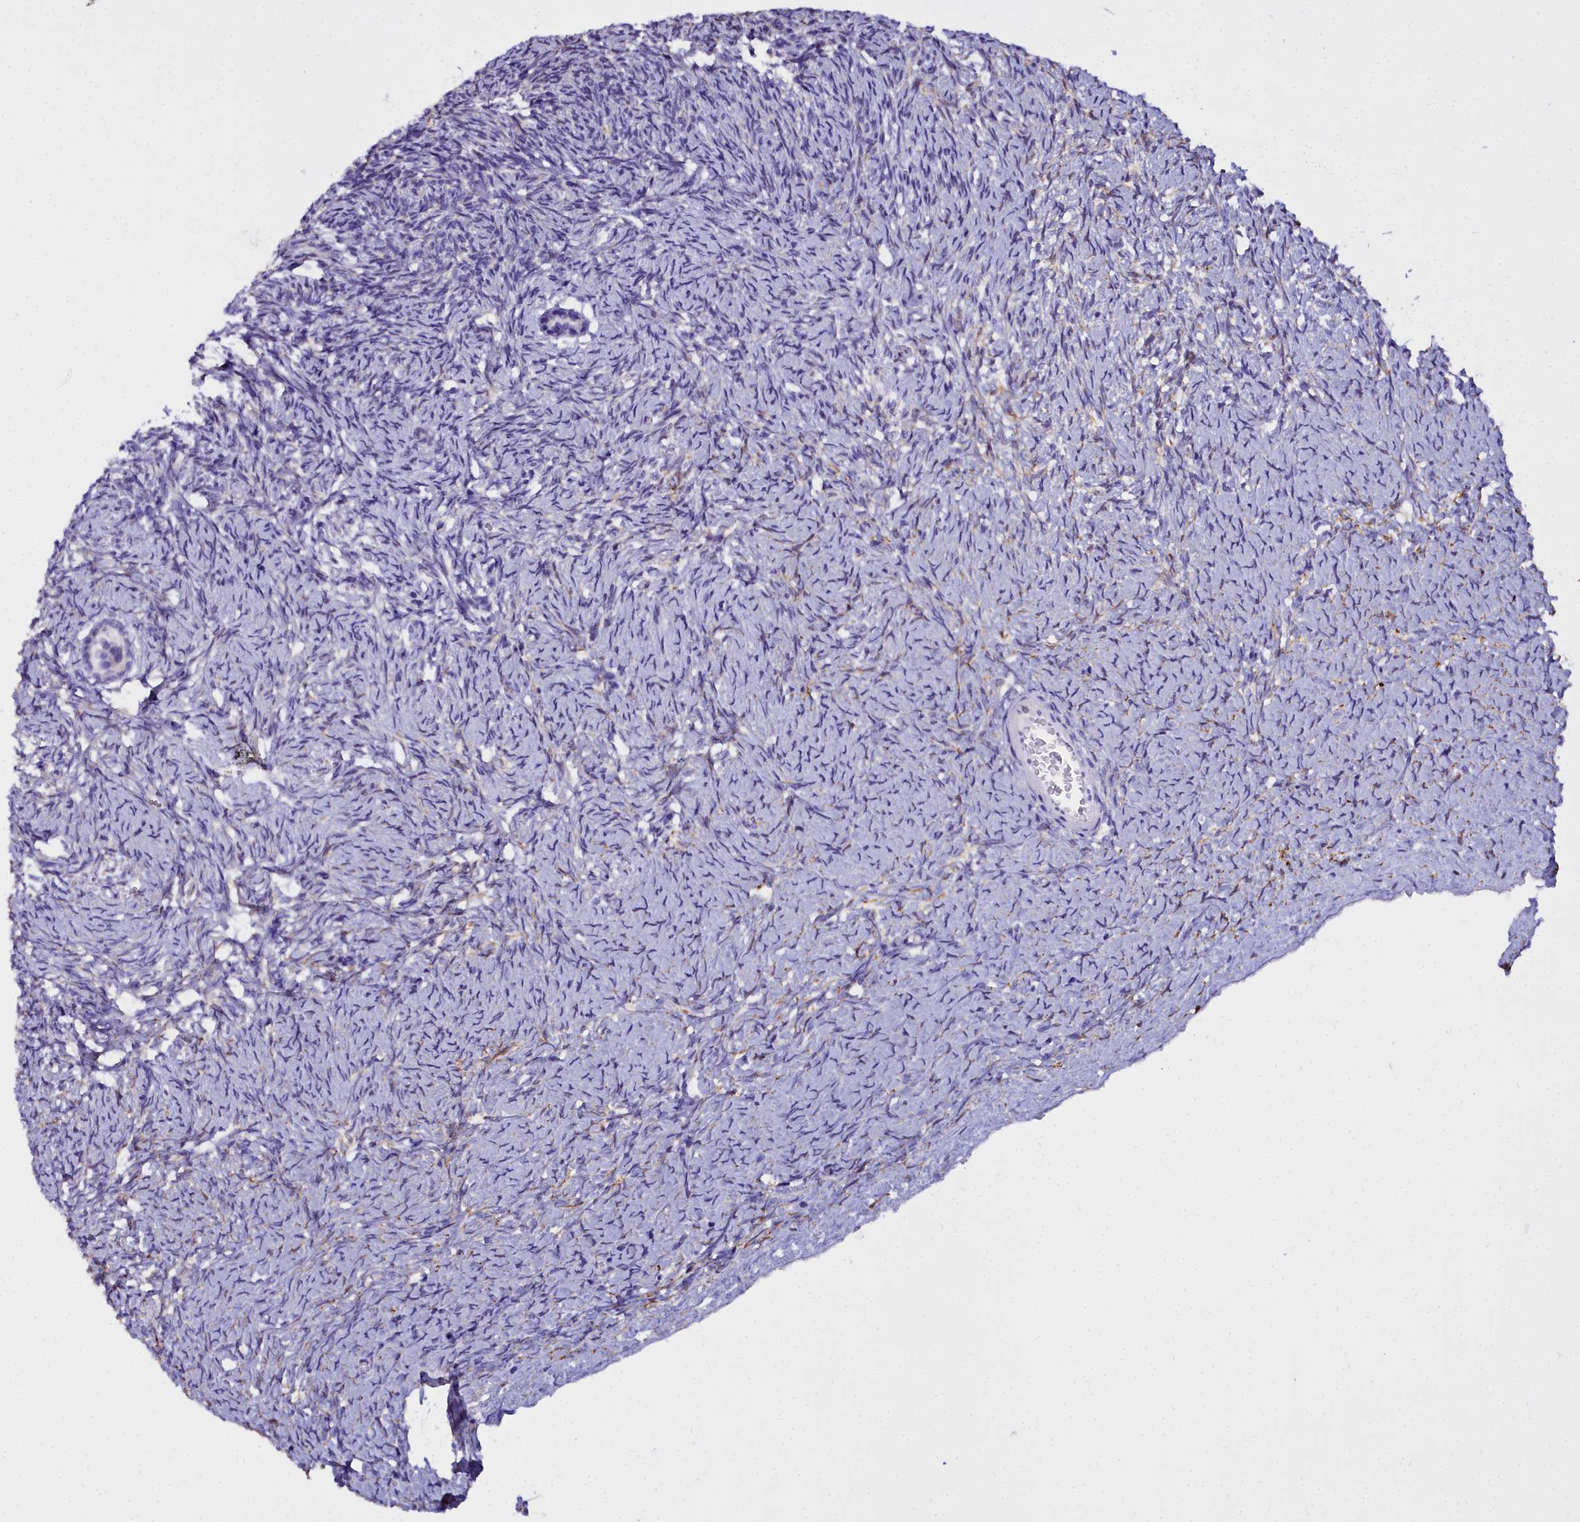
{"staining": {"intensity": "negative", "quantity": "none", "location": "none"}, "tissue": "ovary", "cell_type": "Follicle cells", "image_type": "normal", "snomed": [{"axis": "morphology", "description": "Normal tissue, NOS"}, {"axis": "topography", "description": "Ovary"}], "caption": "Immunohistochemistry of unremarkable ovary reveals no staining in follicle cells. (DAB immunohistochemistry visualized using brightfield microscopy, high magnification).", "gene": "TXNDC5", "patient": {"sex": "female", "age": 39}}